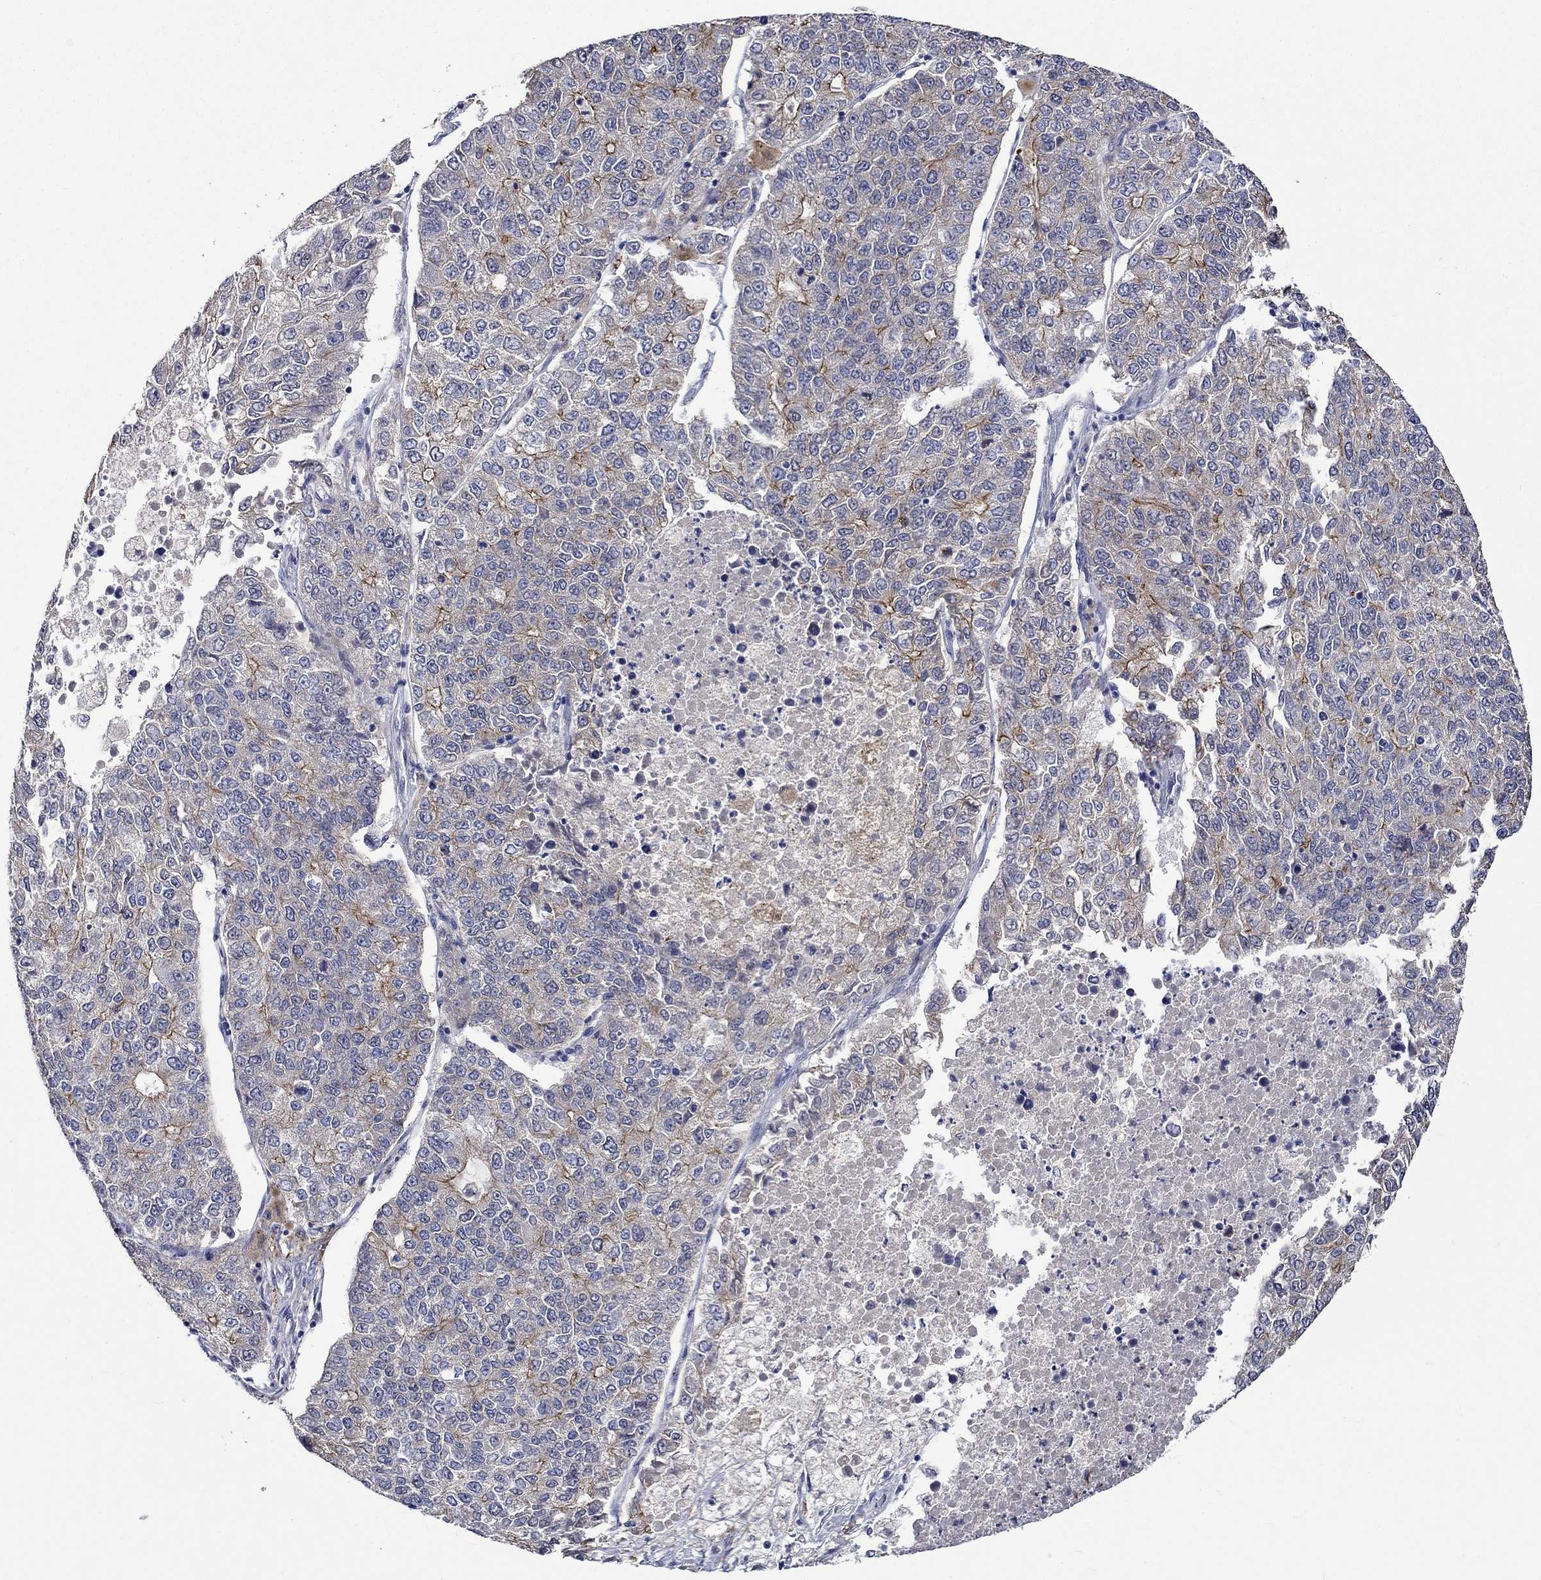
{"staining": {"intensity": "strong", "quantity": "<25%", "location": "cytoplasmic/membranous"}, "tissue": "lung cancer", "cell_type": "Tumor cells", "image_type": "cancer", "snomed": [{"axis": "morphology", "description": "Adenocarcinoma, NOS"}, {"axis": "topography", "description": "Lung"}], "caption": "IHC image of human lung adenocarcinoma stained for a protein (brown), which reveals medium levels of strong cytoplasmic/membranous expression in about <25% of tumor cells.", "gene": "DDX3Y", "patient": {"sex": "male", "age": 49}}